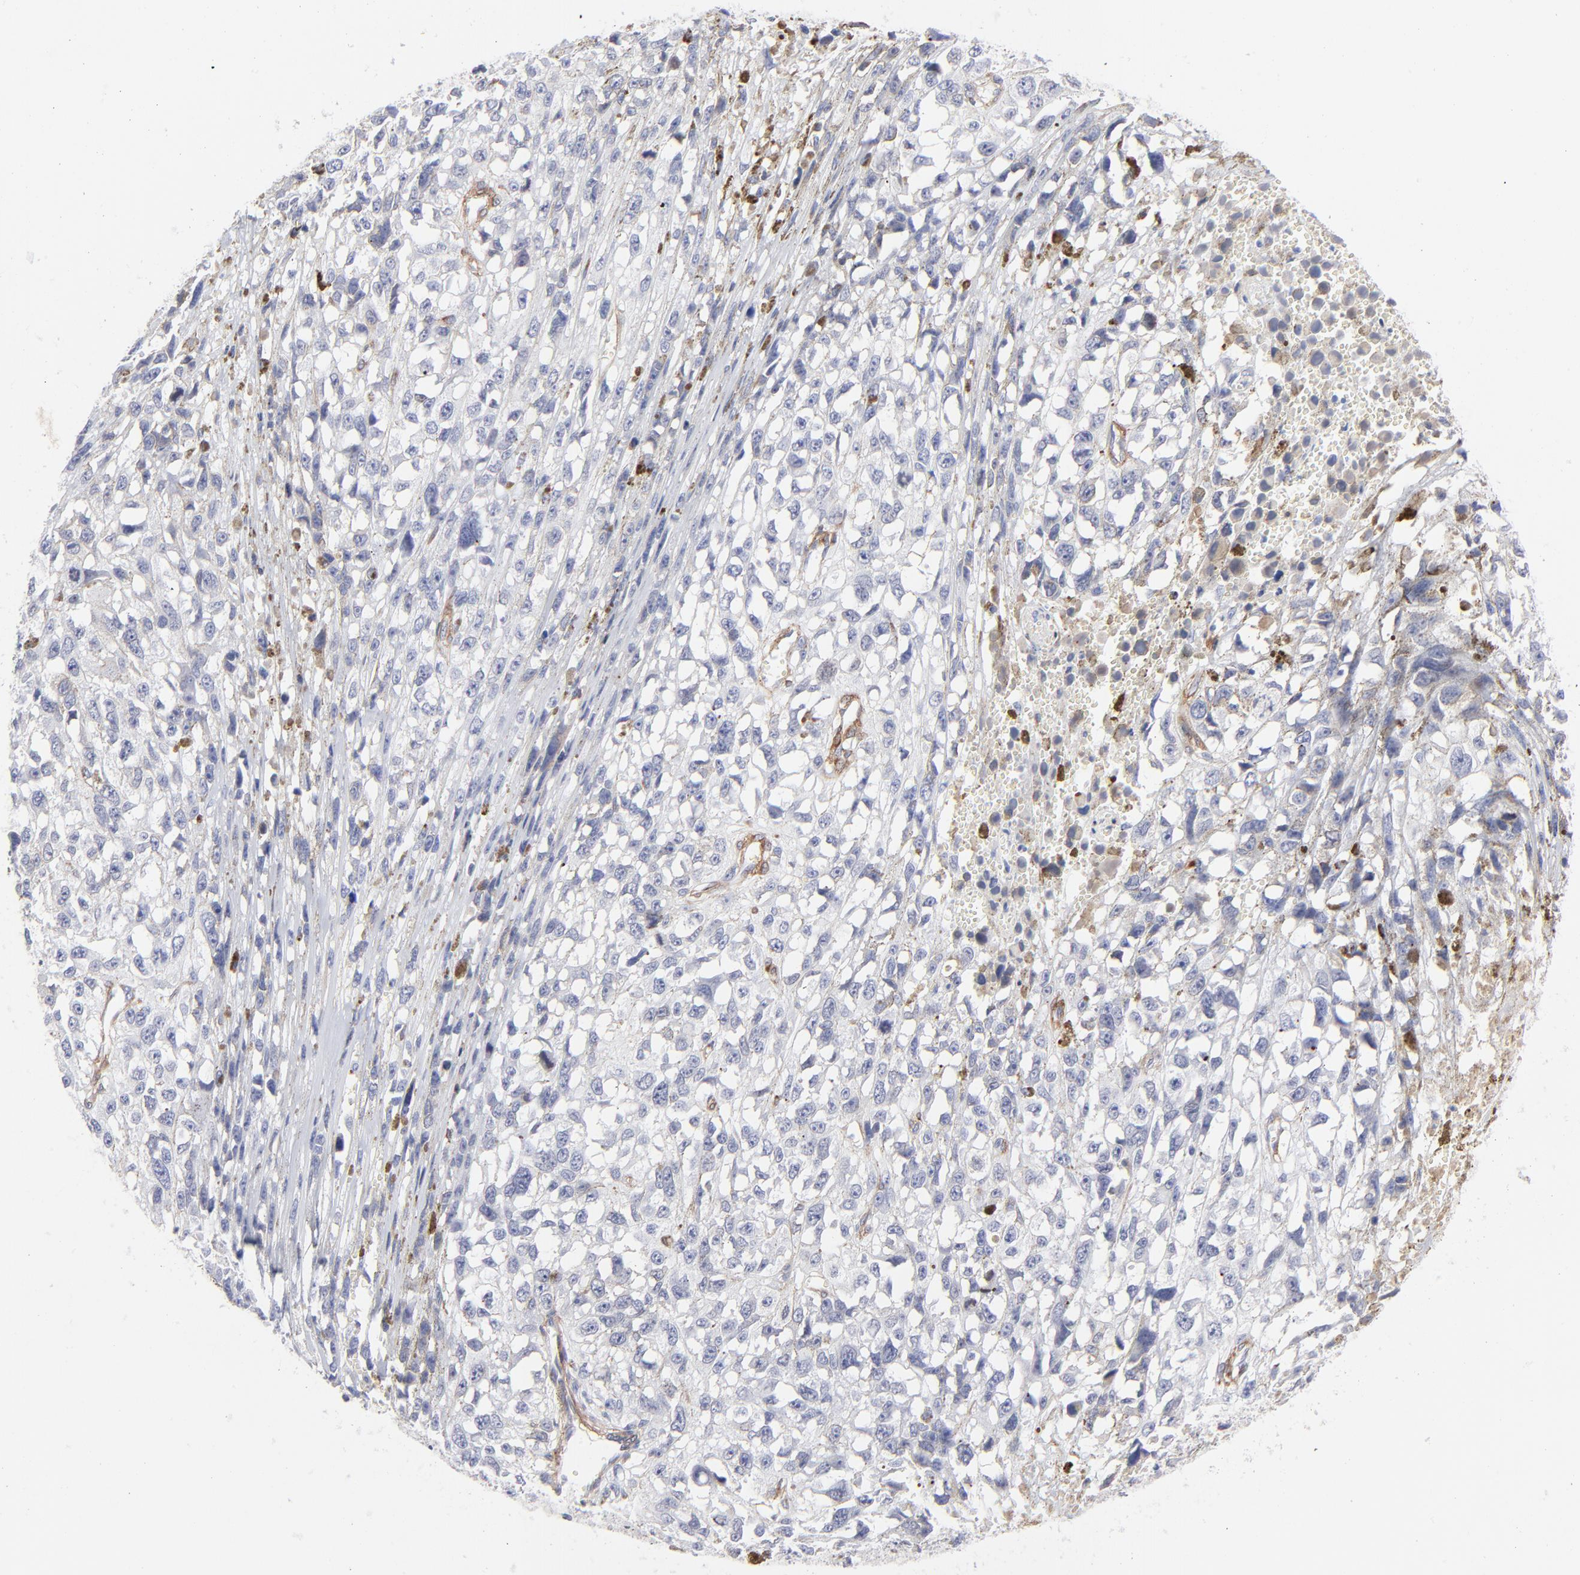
{"staining": {"intensity": "negative", "quantity": "none", "location": "none"}, "tissue": "melanoma", "cell_type": "Tumor cells", "image_type": "cancer", "snomed": [{"axis": "morphology", "description": "Malignant melanoma, Metastatic site"}, {"axis": "topography", "description": "Lymph node"}], "caption": "Protein analysis of melanoma demonstrates no significant staining in tumor cells.", "gene": "PDGFRB", "patient": {"sex": "male", "age": 59}}